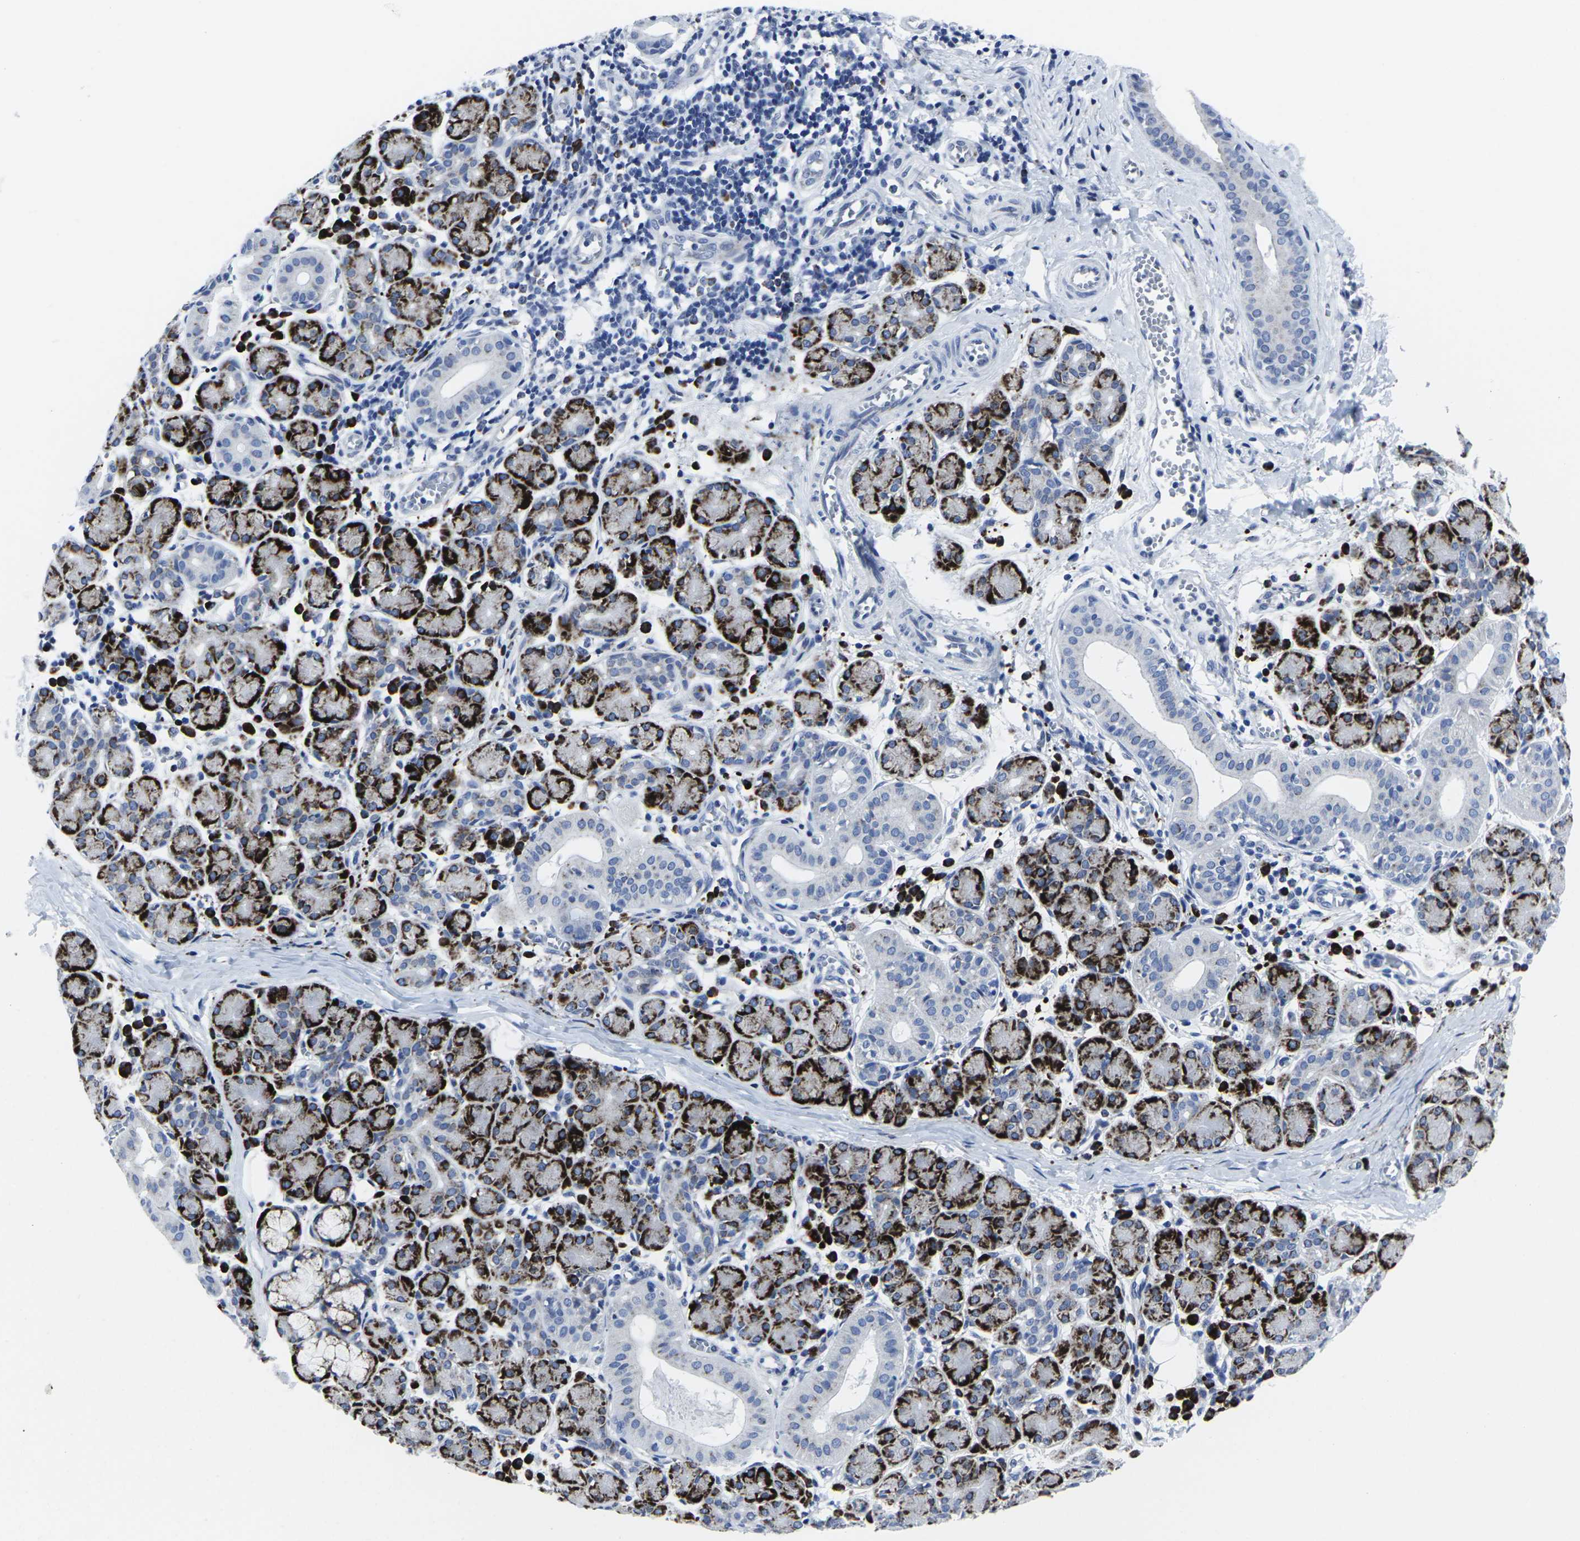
{"staining": {"intensity": "strong", "quantity": "25%-75%", "location": "cytoplasmic/membranous"}, "tissue": "salivary gland", "cell_type": "Glandular cells", "image_type": "normal", "snomed": [{"axis": "morphology", "description": "Normal tissue, NOS"}, {"axis": "morphology", "description": "Inflammation, NOS"}, {"axis": "topography", "description": "Lymph node"}, {"axis": "topography", "description": "Salivary gland"}], "caption": "A micrograph of human salivary gland stained for a protein reveals strong cytoplasmic/membranous brown staining in glandular cells.", "gene": "RPN1", "patient": {"sex": "male", "age": 3}}